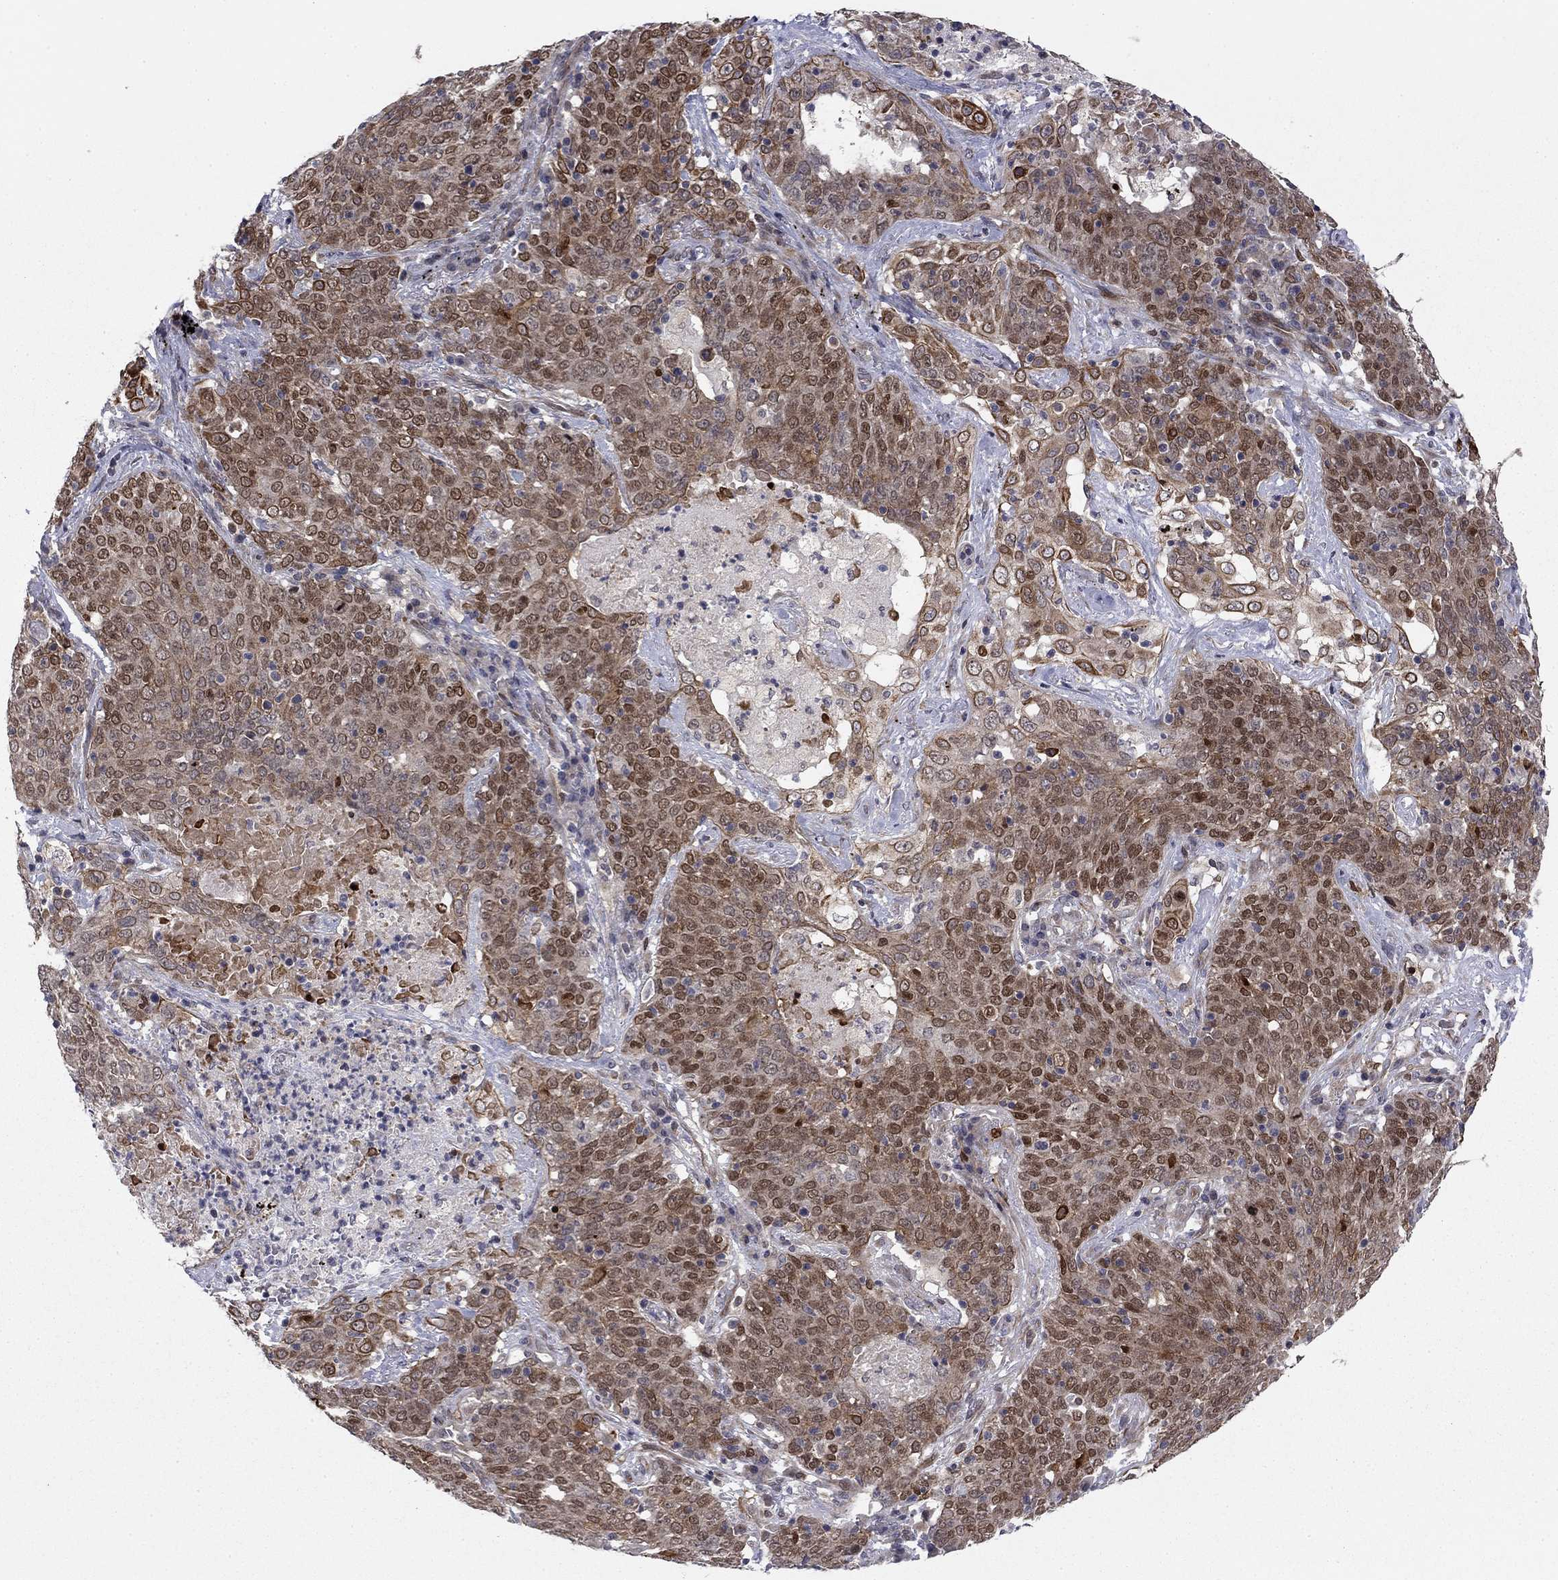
{"staining": {"intensity": "moderate", "quantity": "25%-75%", "location": "cytoplasmic/membranous,nuclear"}, "tissue": "lung cancer", "cell_type": "Tumor cells", "image_type": "cancer", "snomed": [{"axis": "morphology", "description": "Squamous cell carcinoma, NOS"}, {"axis": "topography", "description": "Lung"}], "caption": "Brown immunohistochemical staining in lung squamous cell carcinoma shows moderate cytoplasmic/membranous and nuclear positivity in about 25%-75% of tumor cells. Immunohistochemistry (ihc) stains the protein of interest in brown and the nuclei are stained blue.", "gene": "BCL11A", "patient": {"sex": "male", "age": 82}}